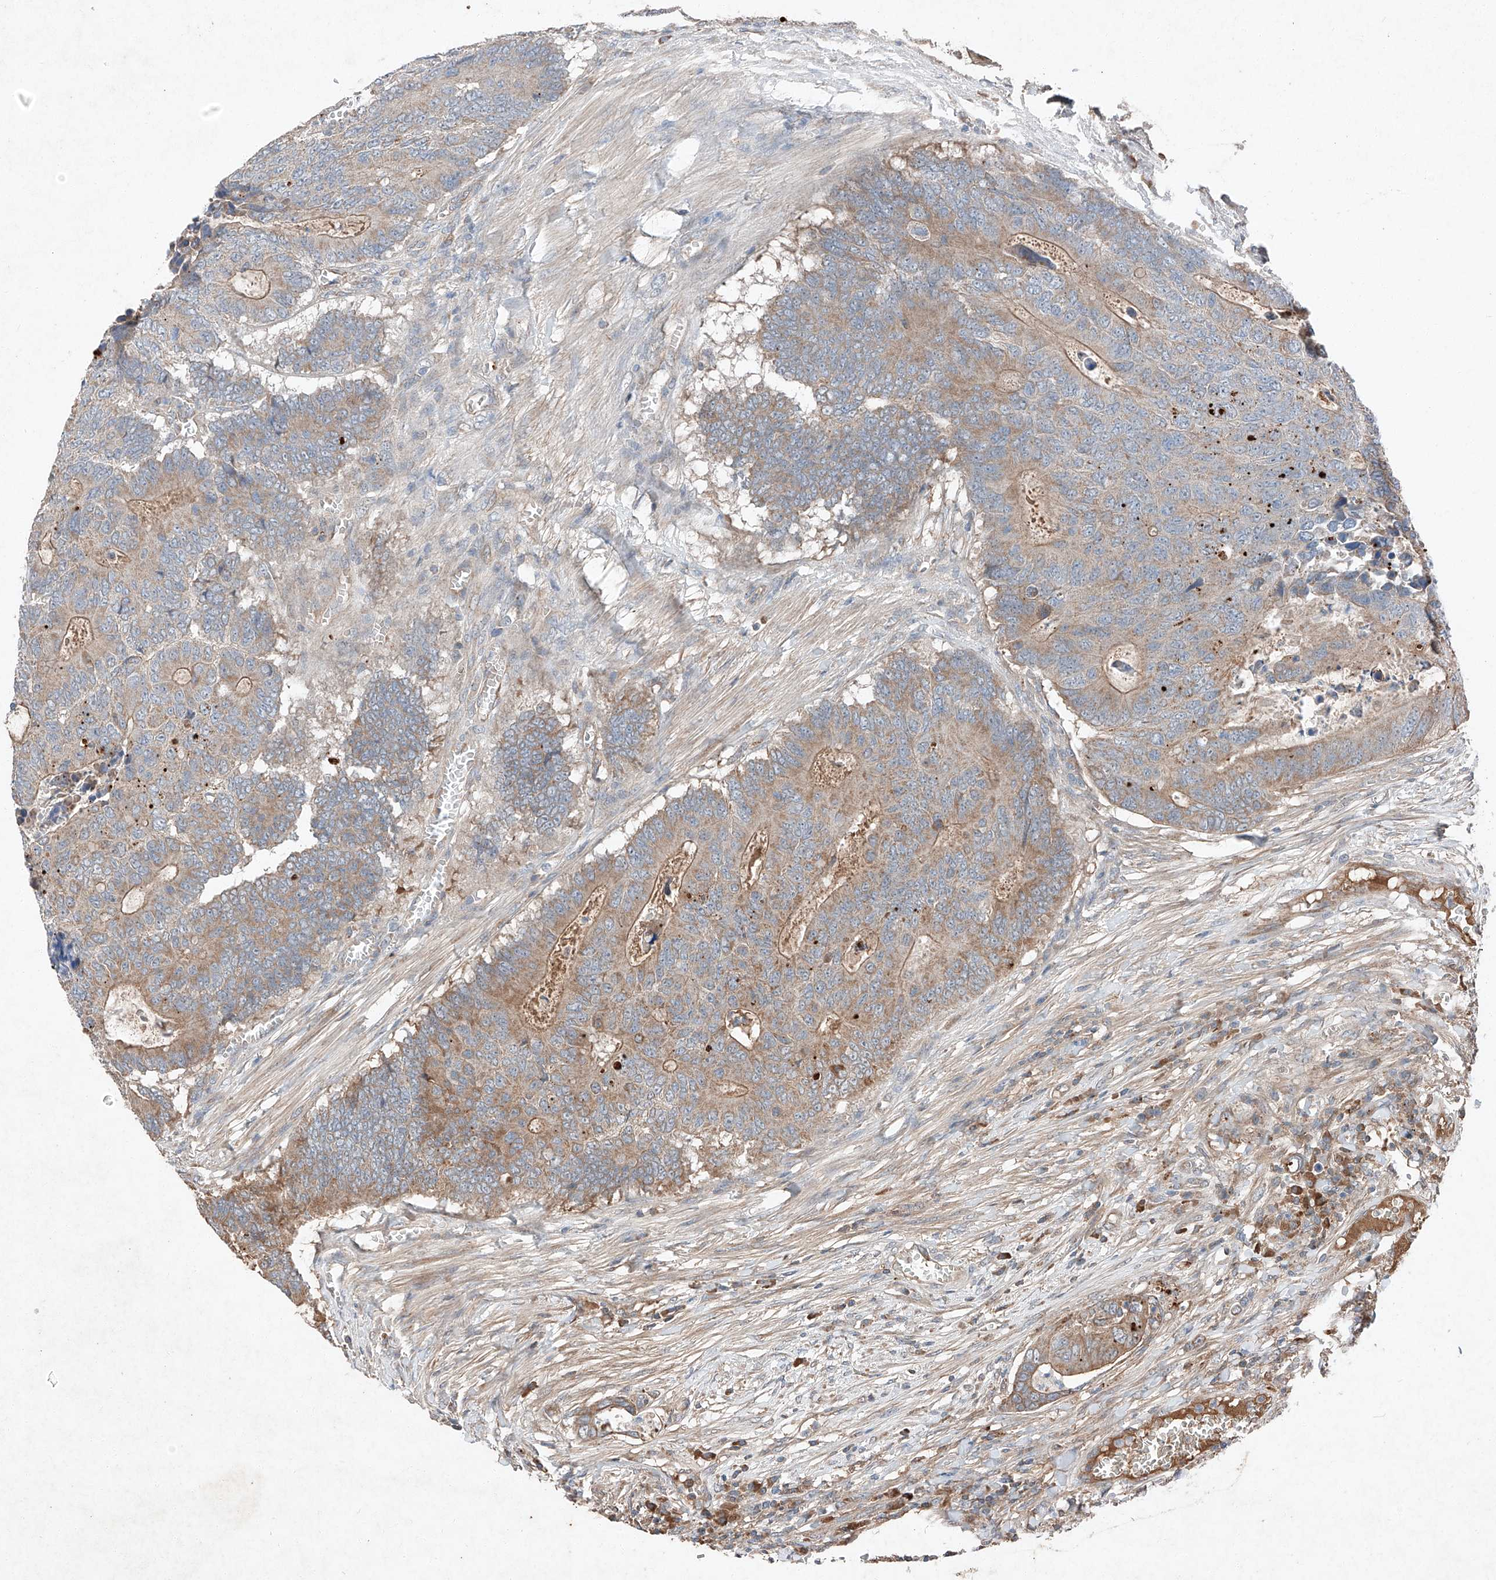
{"staining": {"intensity": "moderate", "quantity": "25%-75%", "location": "cytoplasmic/membranous"}, "tissue": "colorectal cancer", "cell_type": "Tumor cells", "image_type": "cancer", "snomed": [{"axis": "morphology", "description": "Adenocarcinoma, NOS"}, {"axis": "topography", "description": "Colon"}], "caption": "This histopathology image demonstrates colorectal adenocarcinoma stained with immunohistochemistry to label a protein in brown. The cytoplasmic/membranous of tumor cells show moderate positivity for the protein. Nuclei are counter-stained blue.", "gene": "RUSC1", "patient": {"sex": "male", "age": 87}}